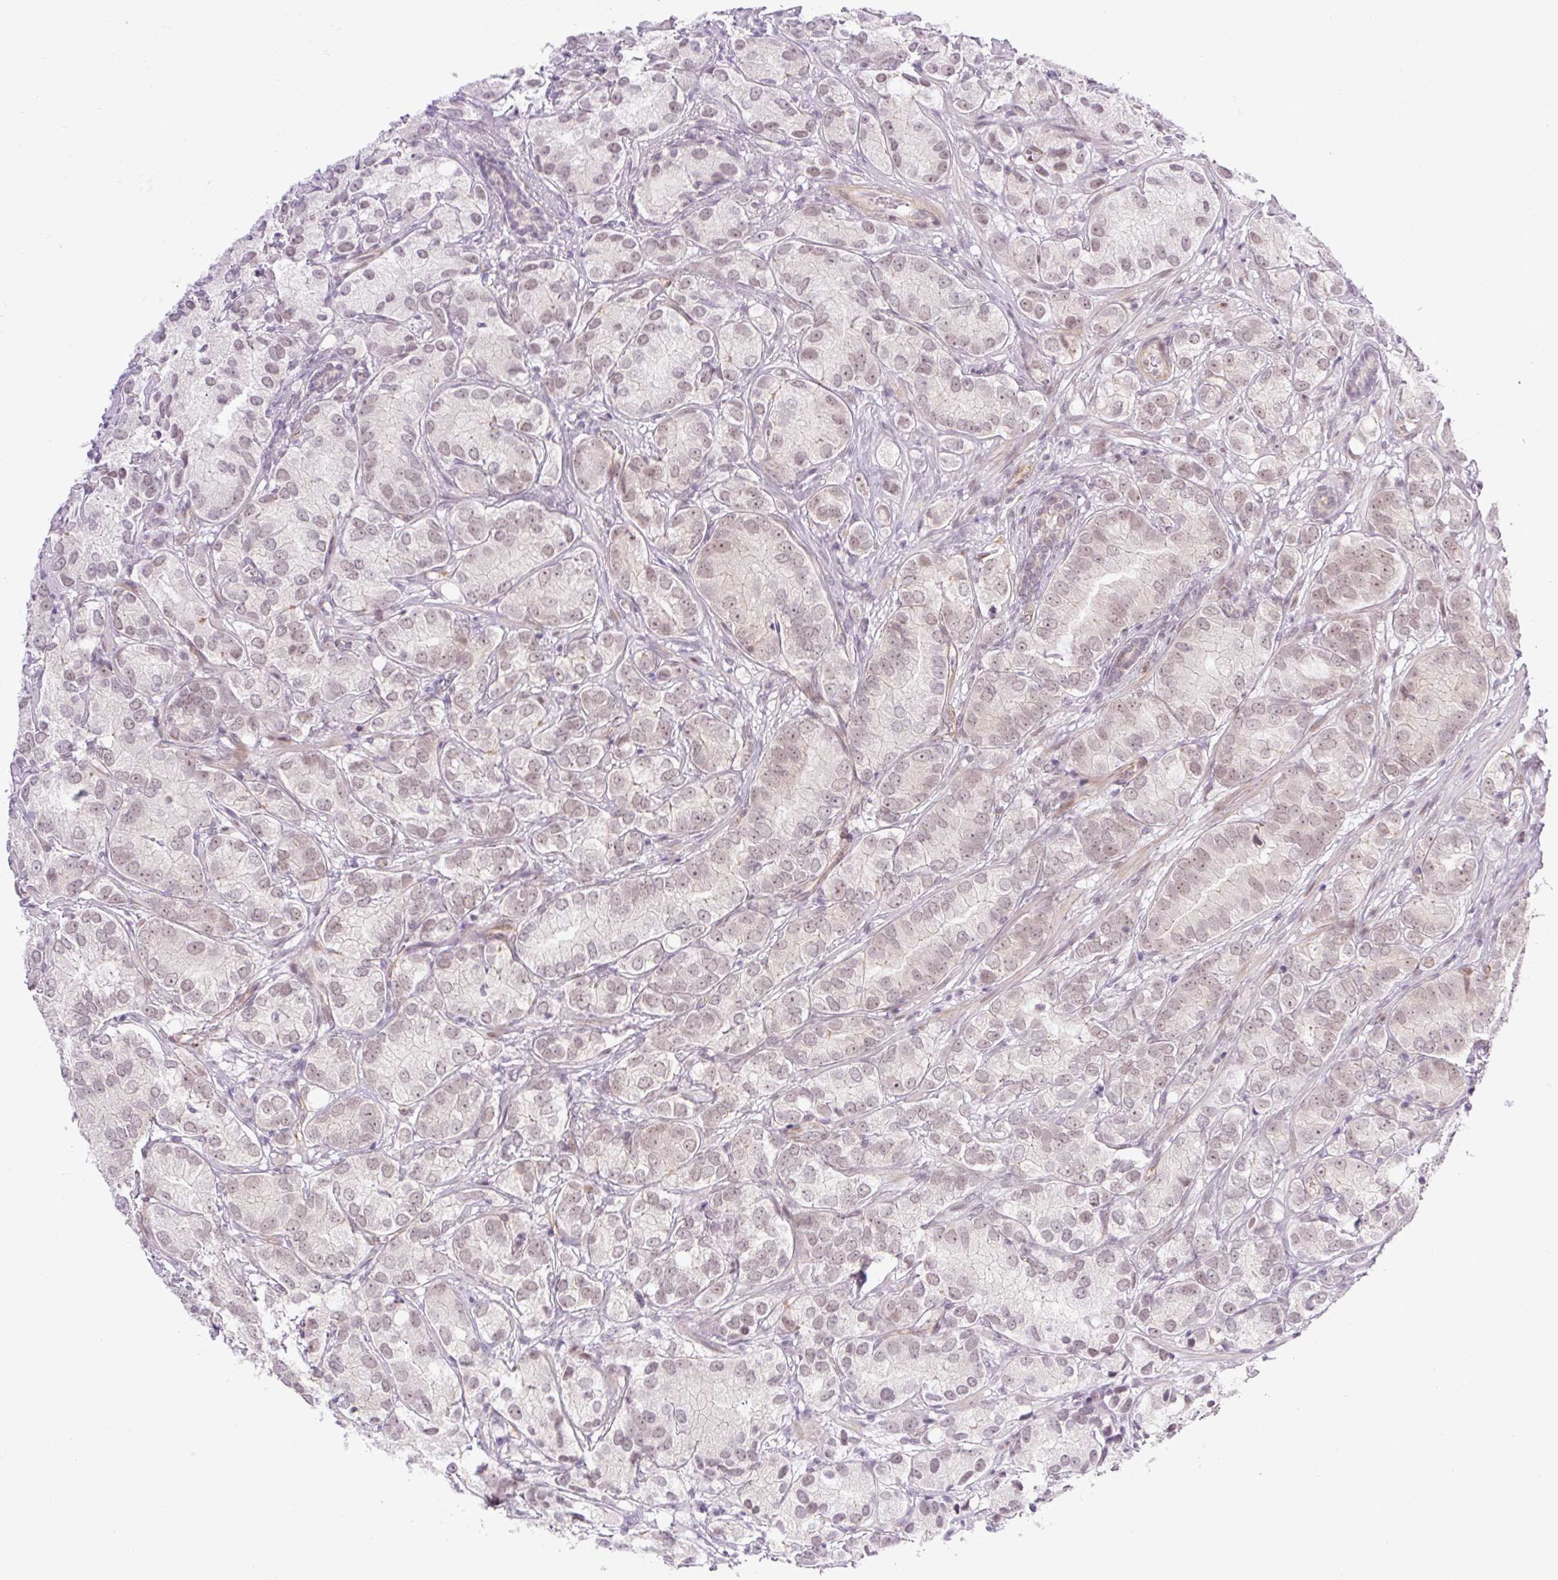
{"staining": {"intensity": "weak", "quantity": "25%-75%", "location": "nuclear"}, "tissue": "prostate cancer", "cell_type": "Tumor cells", "image_type": "cancer", "snomed": [{"axis": "morphology", "description": "Adenocarcinoma, High grade"}, {"axis": "topography", "description": "Prostate"}], "caption": "Human prostate cancer stained for a protein (brown) demonstrates weak nuclear positive expression in approximately 25%-75% of tumor cells.", "gene": "ICE1", "patient": {"sex": "male", "age": 82}}